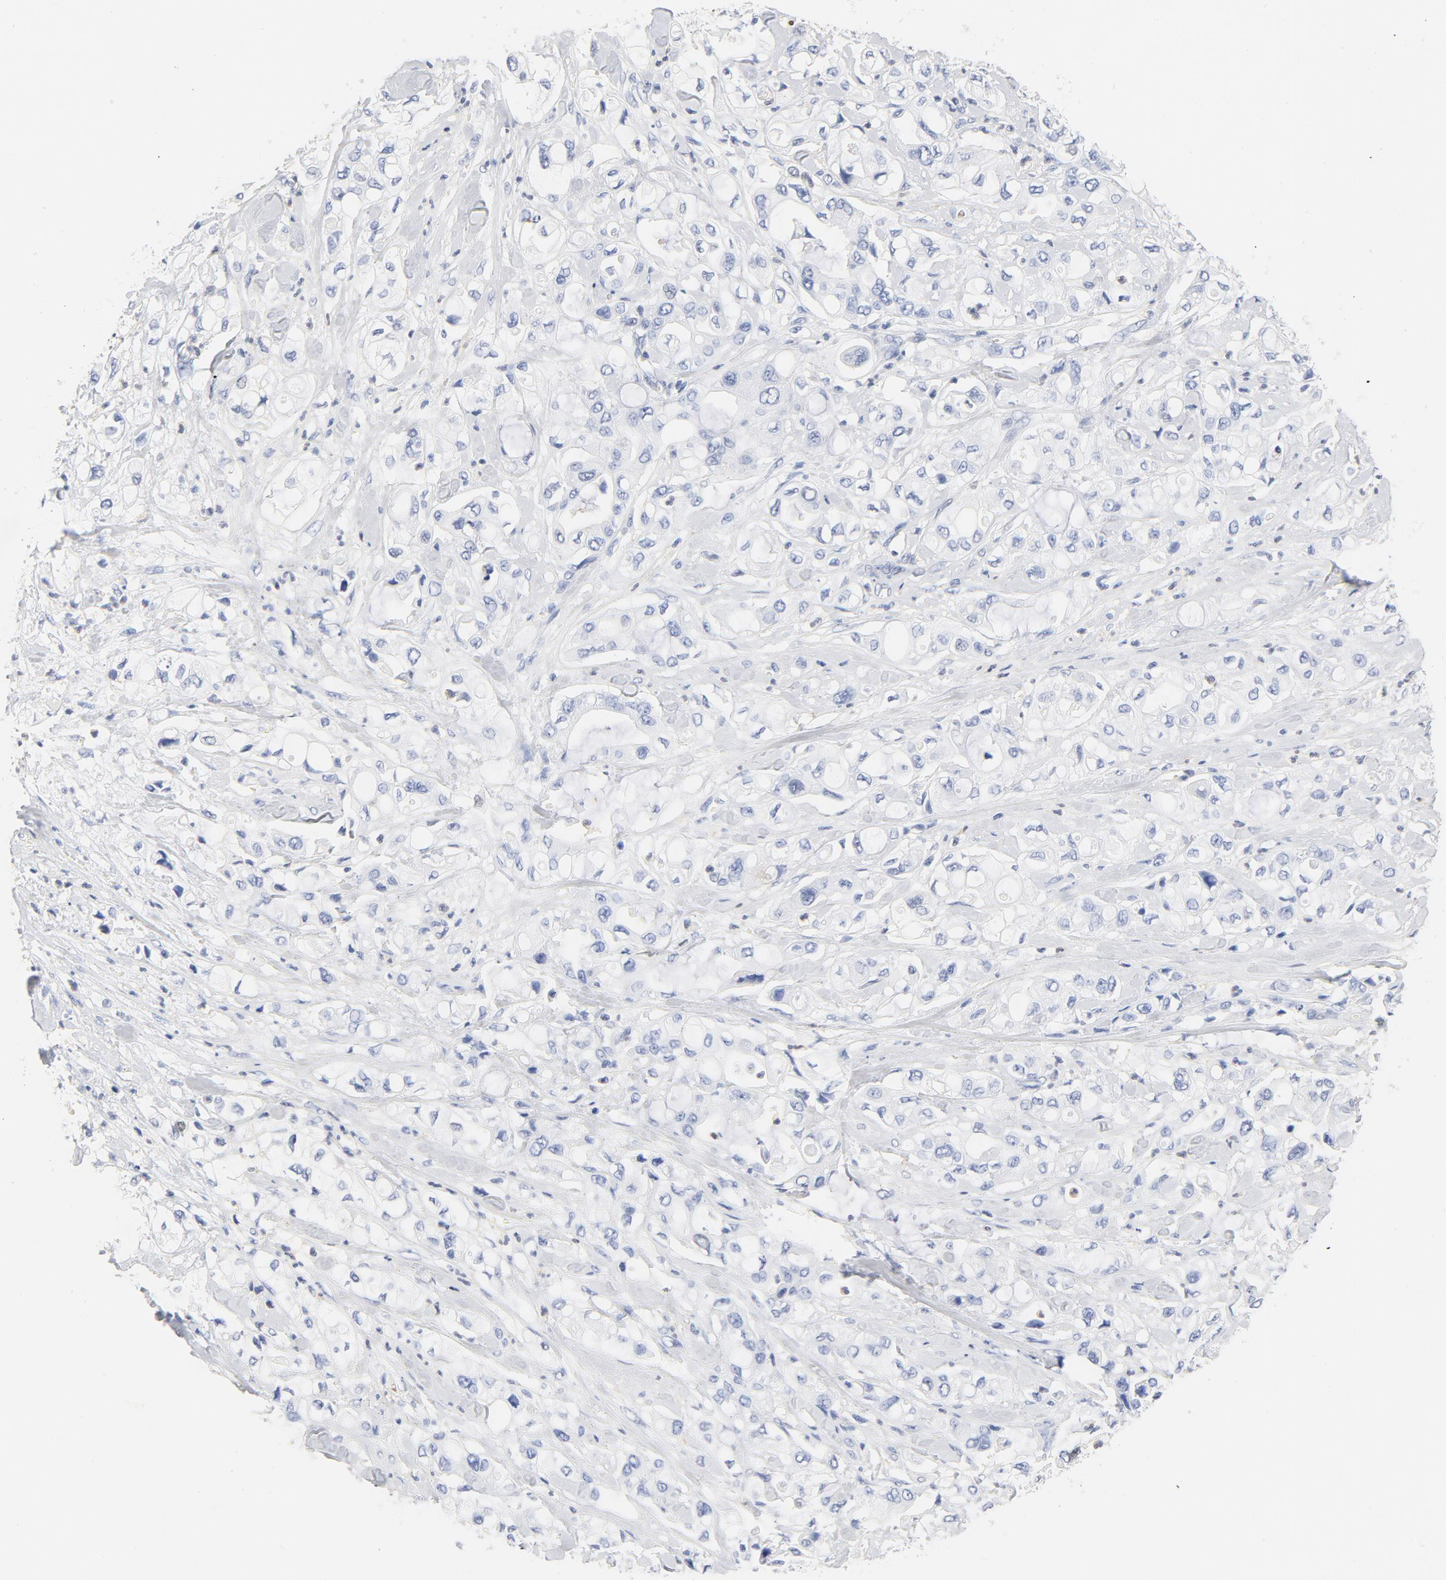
{"staining": {"intensity": "negative", "quantity": "none", "location": "none"}, "tissue": "pancreatic cancer", "cell_type": "Tumor cells", "image_type": "cancer", "snomed": [{"axis": "morphology", "description": "Adenocarcinoma, NOS"}, {"axis": "topography", "description": "Pancreas"}], "caption": "Human pancreatic cancer (adenocarcinoma) stained for a protein using immunohistochemistry displays no staining in tumor cells.", "gene": "CDKN1B", "patient": {"sex": "male", "age": 70}}